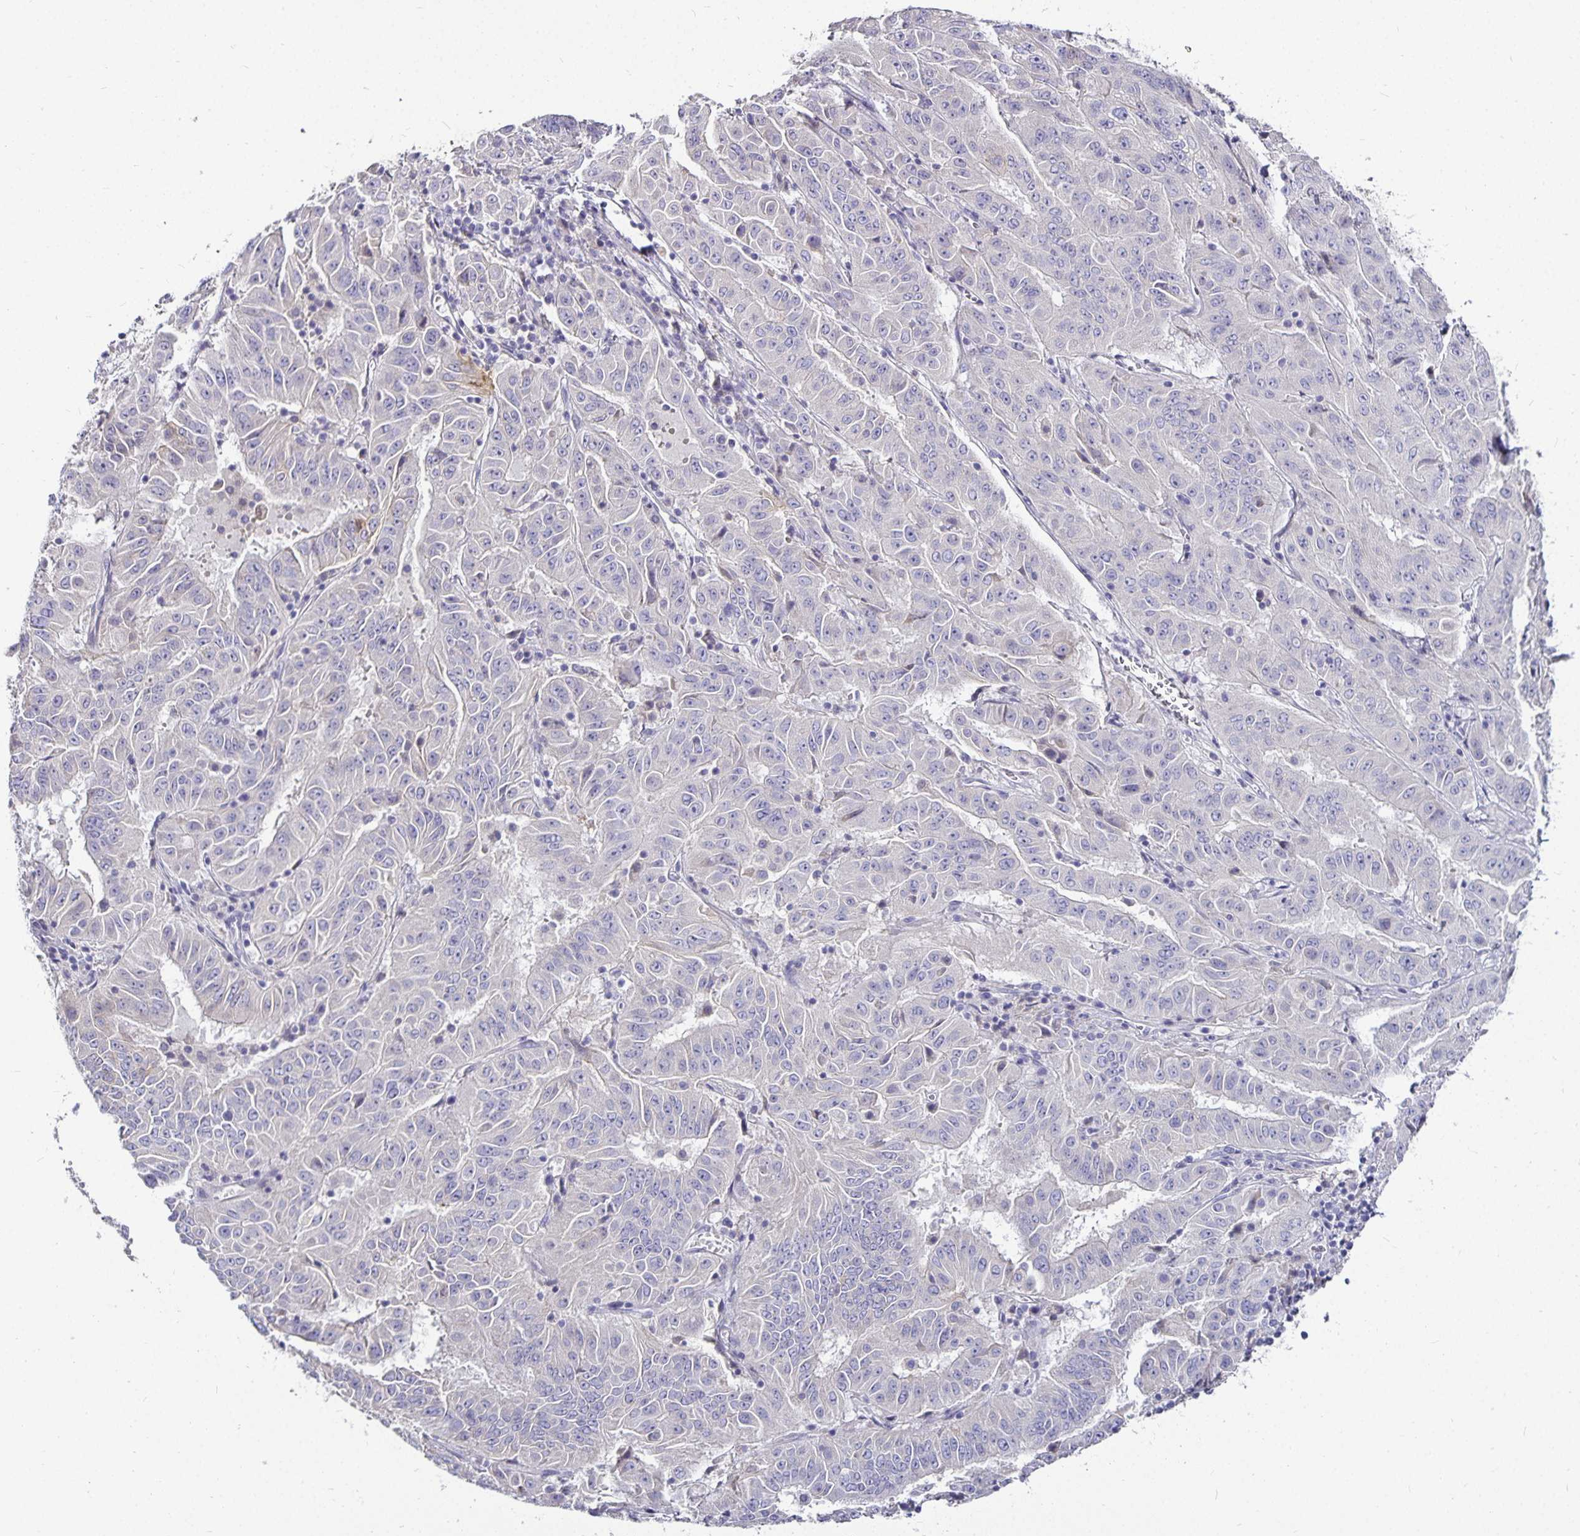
{"staining": {"intensity": "negative", "quantity": "none", "location": "none"}, "tissue": "pancreatic cancer", "cell_type": "Tumor cells", "image_type": "cancer", "snomed": [{"axis": "morphology", "description": "Adenocarcinoma, NOS"}, {"axis": "topography", "description": "Pancreas"}], "caption": "High power microscopy image of an immunohistochemistry (IHC) image of pancreatic cancer (adenocarcinoma), revealing no significant expression in tumor cells.", "gene": "CA12", "patient": {"sex": "male", "age": 63}}